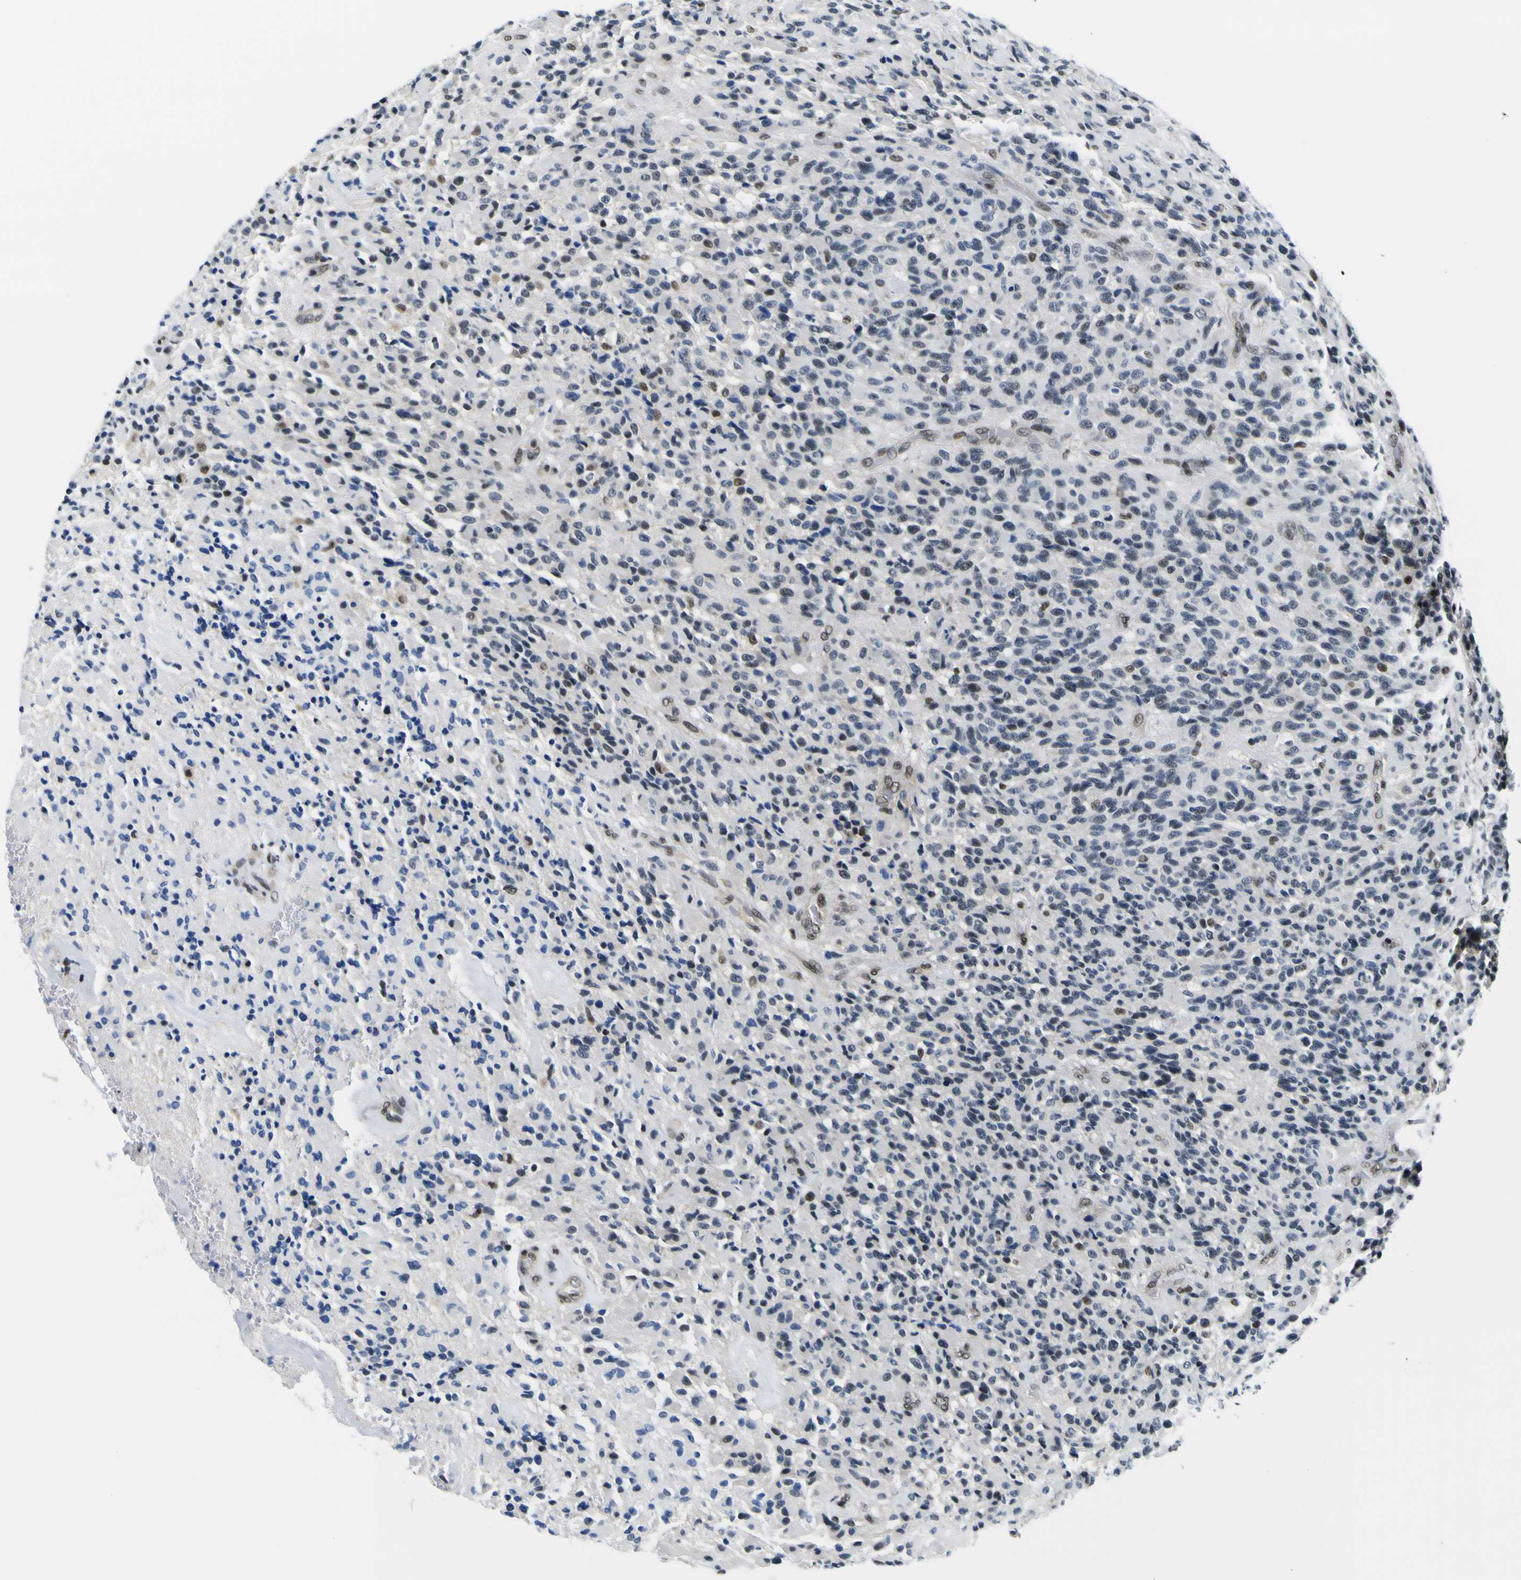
{"staining": {"intensity": "moderate", "quantity": "25%-75%", "location": "nuclear"}, "tissue": "glioma", "cell_type": "Tumor cells", "image_type": "cancer", "snomed": [{"axis": "morphology", "description": "Glioma, malignant, High grade"}, {"axis": "topography", "description": "Brain"}], "caption": "There is medium levels of moderate nuclear positivity in tumor cells of malignant high-grade glioma, as demonstrated by immunohistochemical staining (brown color).", "gene": "SP1", "patient": {"sex": "male", "age": 71}}